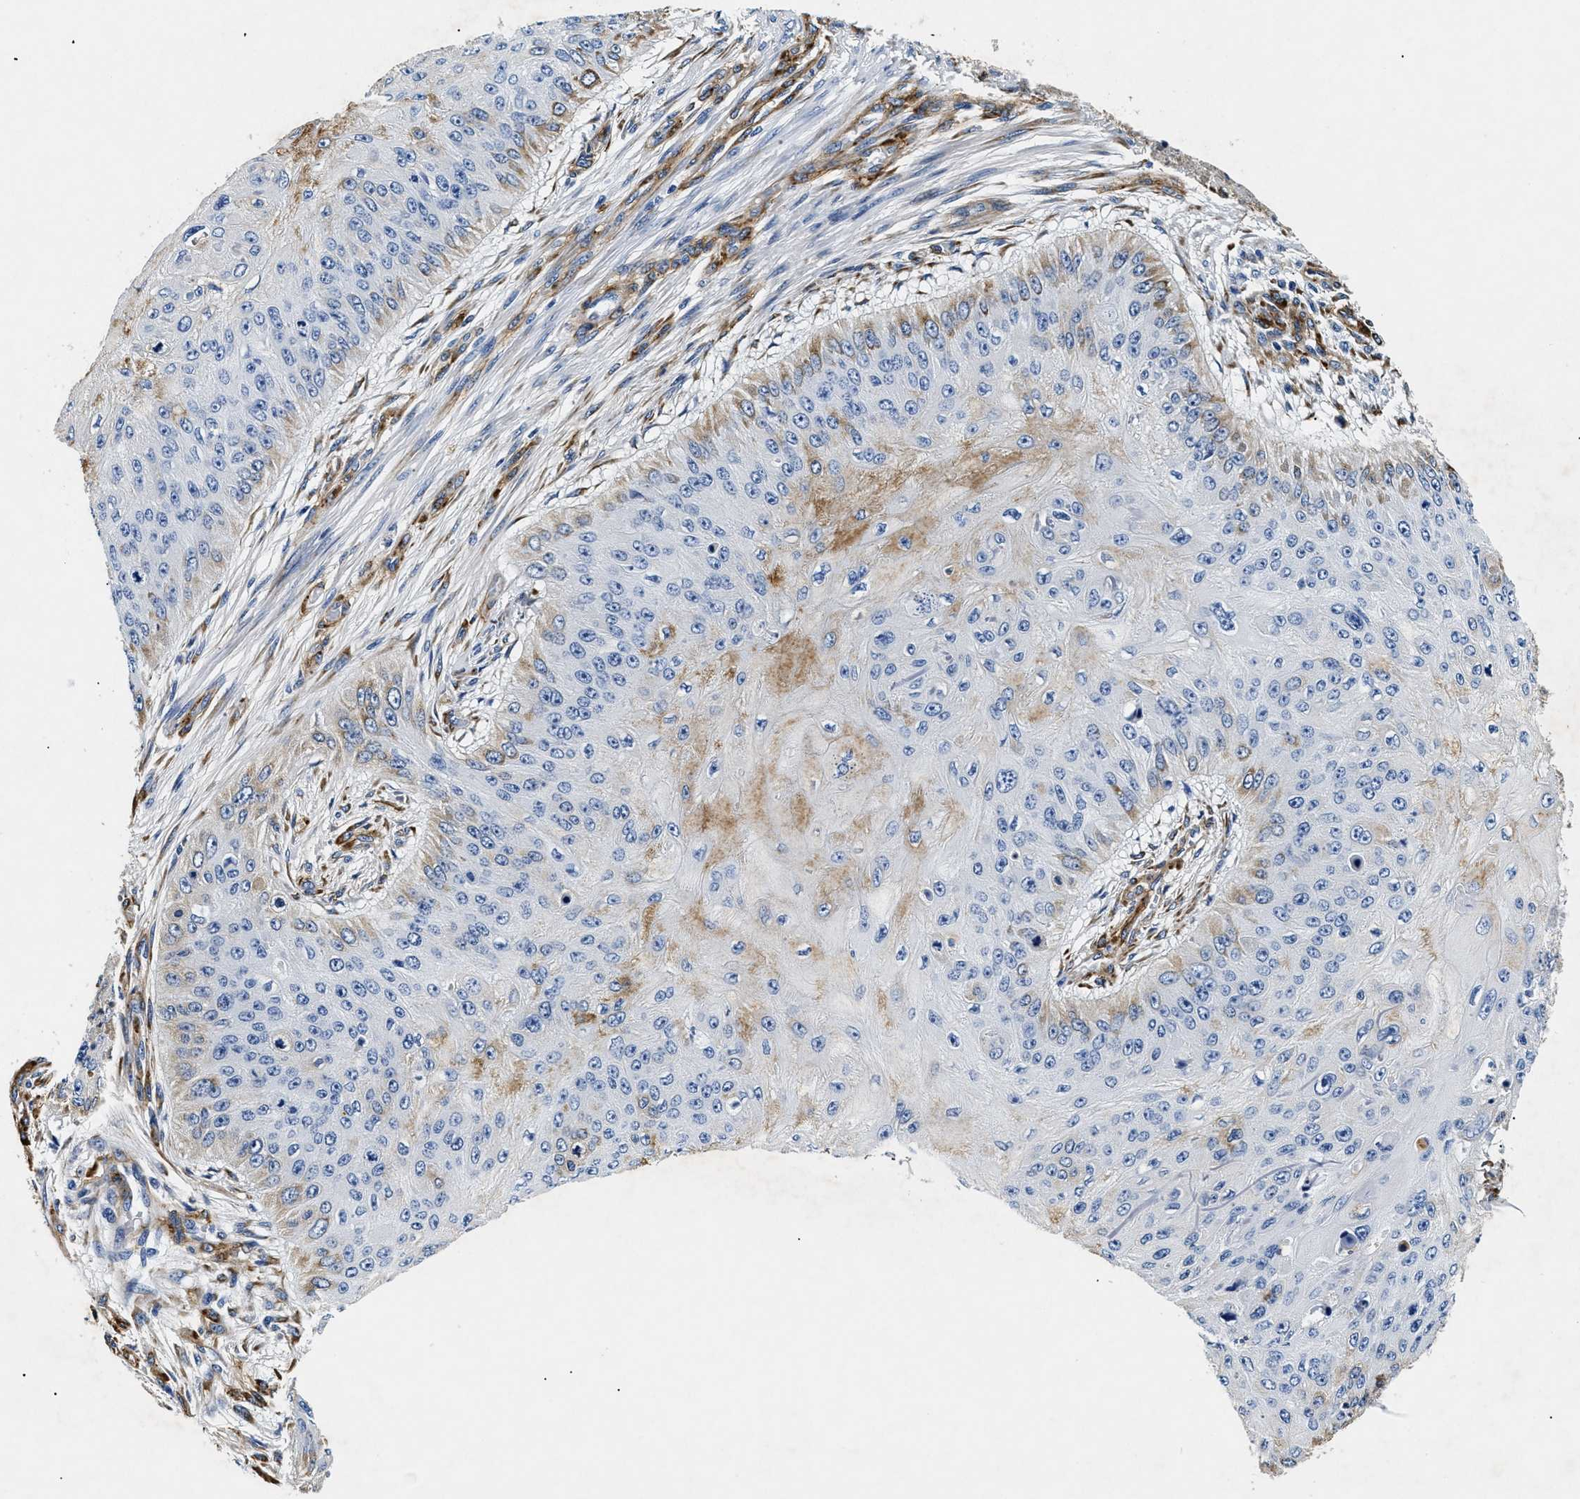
{"staining": {"intensity": "moderate", "quantity": "<25%", "location": "cytoplasmic/membranous"}, "tissue": "skin cancer", "cell_type": "Tumor cells", "image_type": "cancer", "snomed": [{"axis": "morphology", "description": "Squamous cell carcinoma, NOS"}, {"axis": "topography", "description": "Skin"}], "caption": "Moderate cytoplasmic/membranous expression is seen in approximately <25% of tumor cells in skin squamous cell carcinoma. The staining was performed using DAB (3,3'-diaminobenzidine), with brown indicating positive protein expression. Nuclei are stained blue with hematoxylin.", "gene": "LAMA3", "patient": {"sex": "female", "age": 80}}